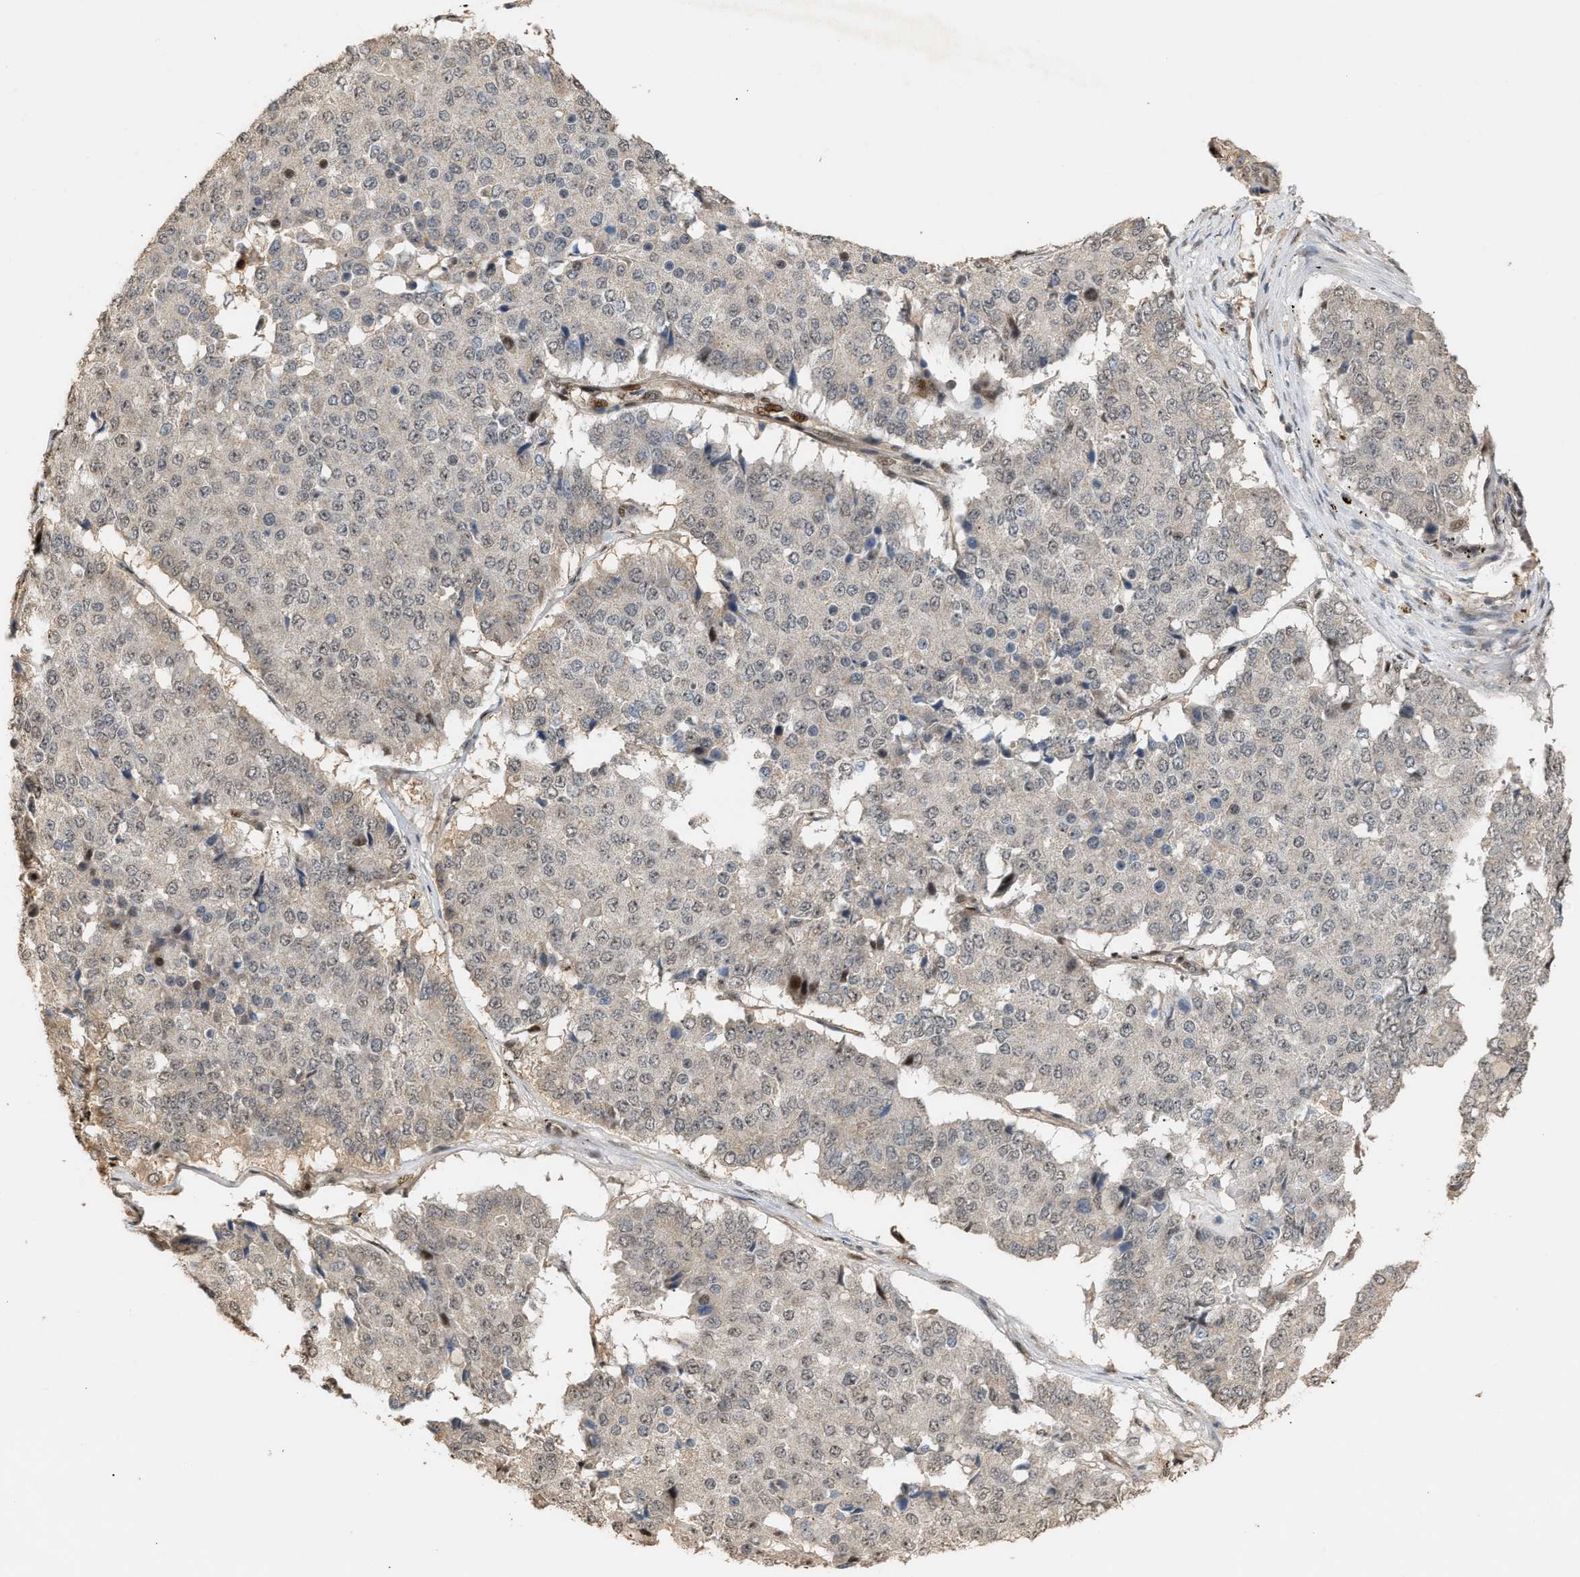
{"staining": {"intensity": "negative", "quantity": "none", "location": "none"}, "tissue": "pancreatic cancer", "cell_type": "Tumor cells", "image_type": "cancer", "snomed": [{"axis": "morphology", "description": "Adenocarcinoma, NOS"}, {"axis": "topography", "description": "Pancreas"}], "caption": "Immunohistochemical staining of pancreatic cancer (adenocarcinoma) reveals no significant expression in tumor cells. Brightfield microscopy of IHC stained with DAB (3,3'-diaminobenzidine) (brown) and hematoxylin (blue), captured at high magnification.", "gene": "ZFAND5", "patient": {"sex": "male", "age": 50}}